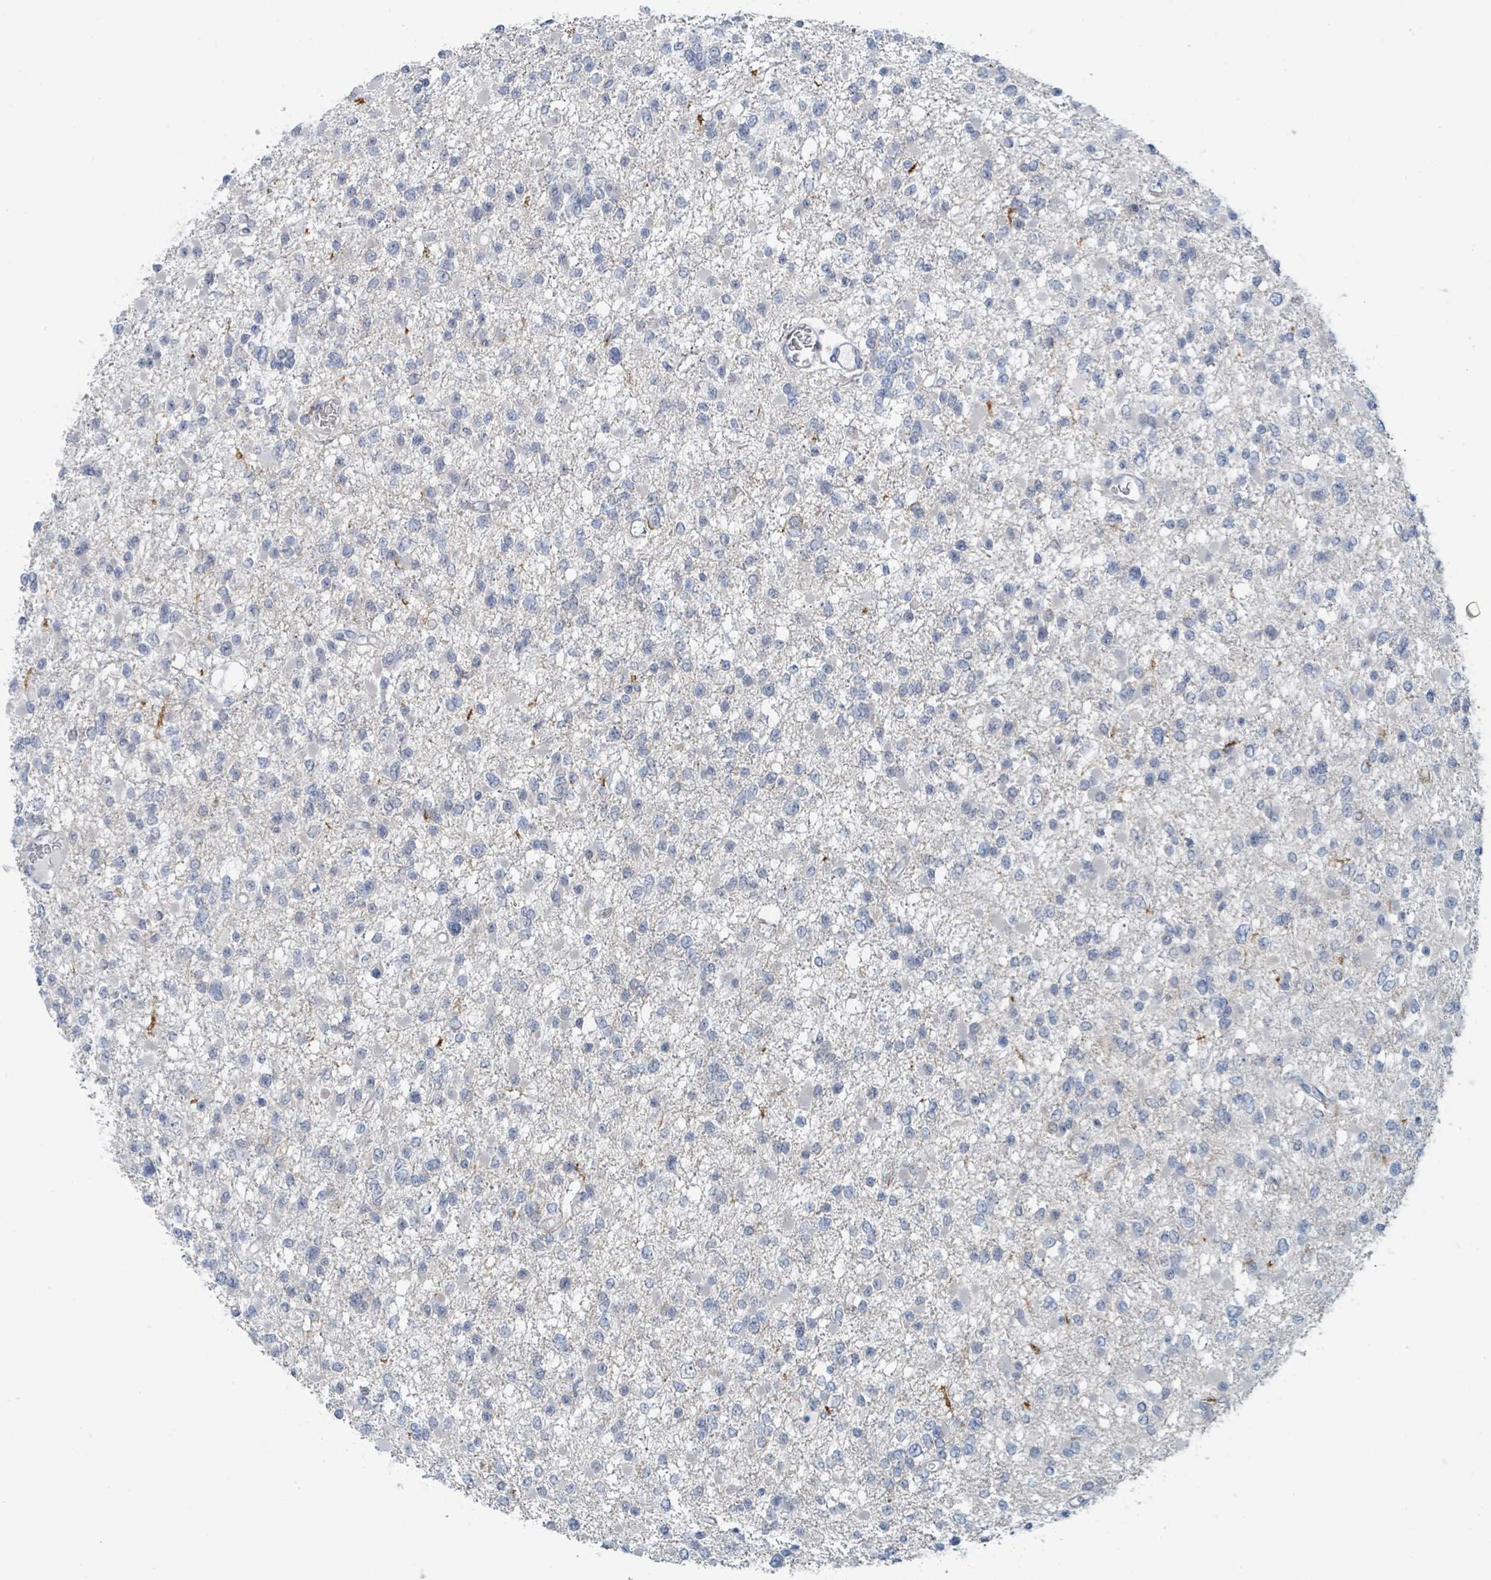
{"staining": {"intensity": "negative", "quantity": "none", "location": "none"}, "tissue": "glioma", "cell_type": "Tumor cells", "image_type": "cancer", "snomed": [{"axis": "morphology", "description": "Glioma, malignant, Low grade"}, {"axis": "topography", "description": "Brain"}], "caption": "This is an immunohistochemistry photomicrograph of malignant glioma (low-grade). There is no staining in tumor cells.", "gene": "ANKRD55", "patient": {"sex": "female", "age": 22}}